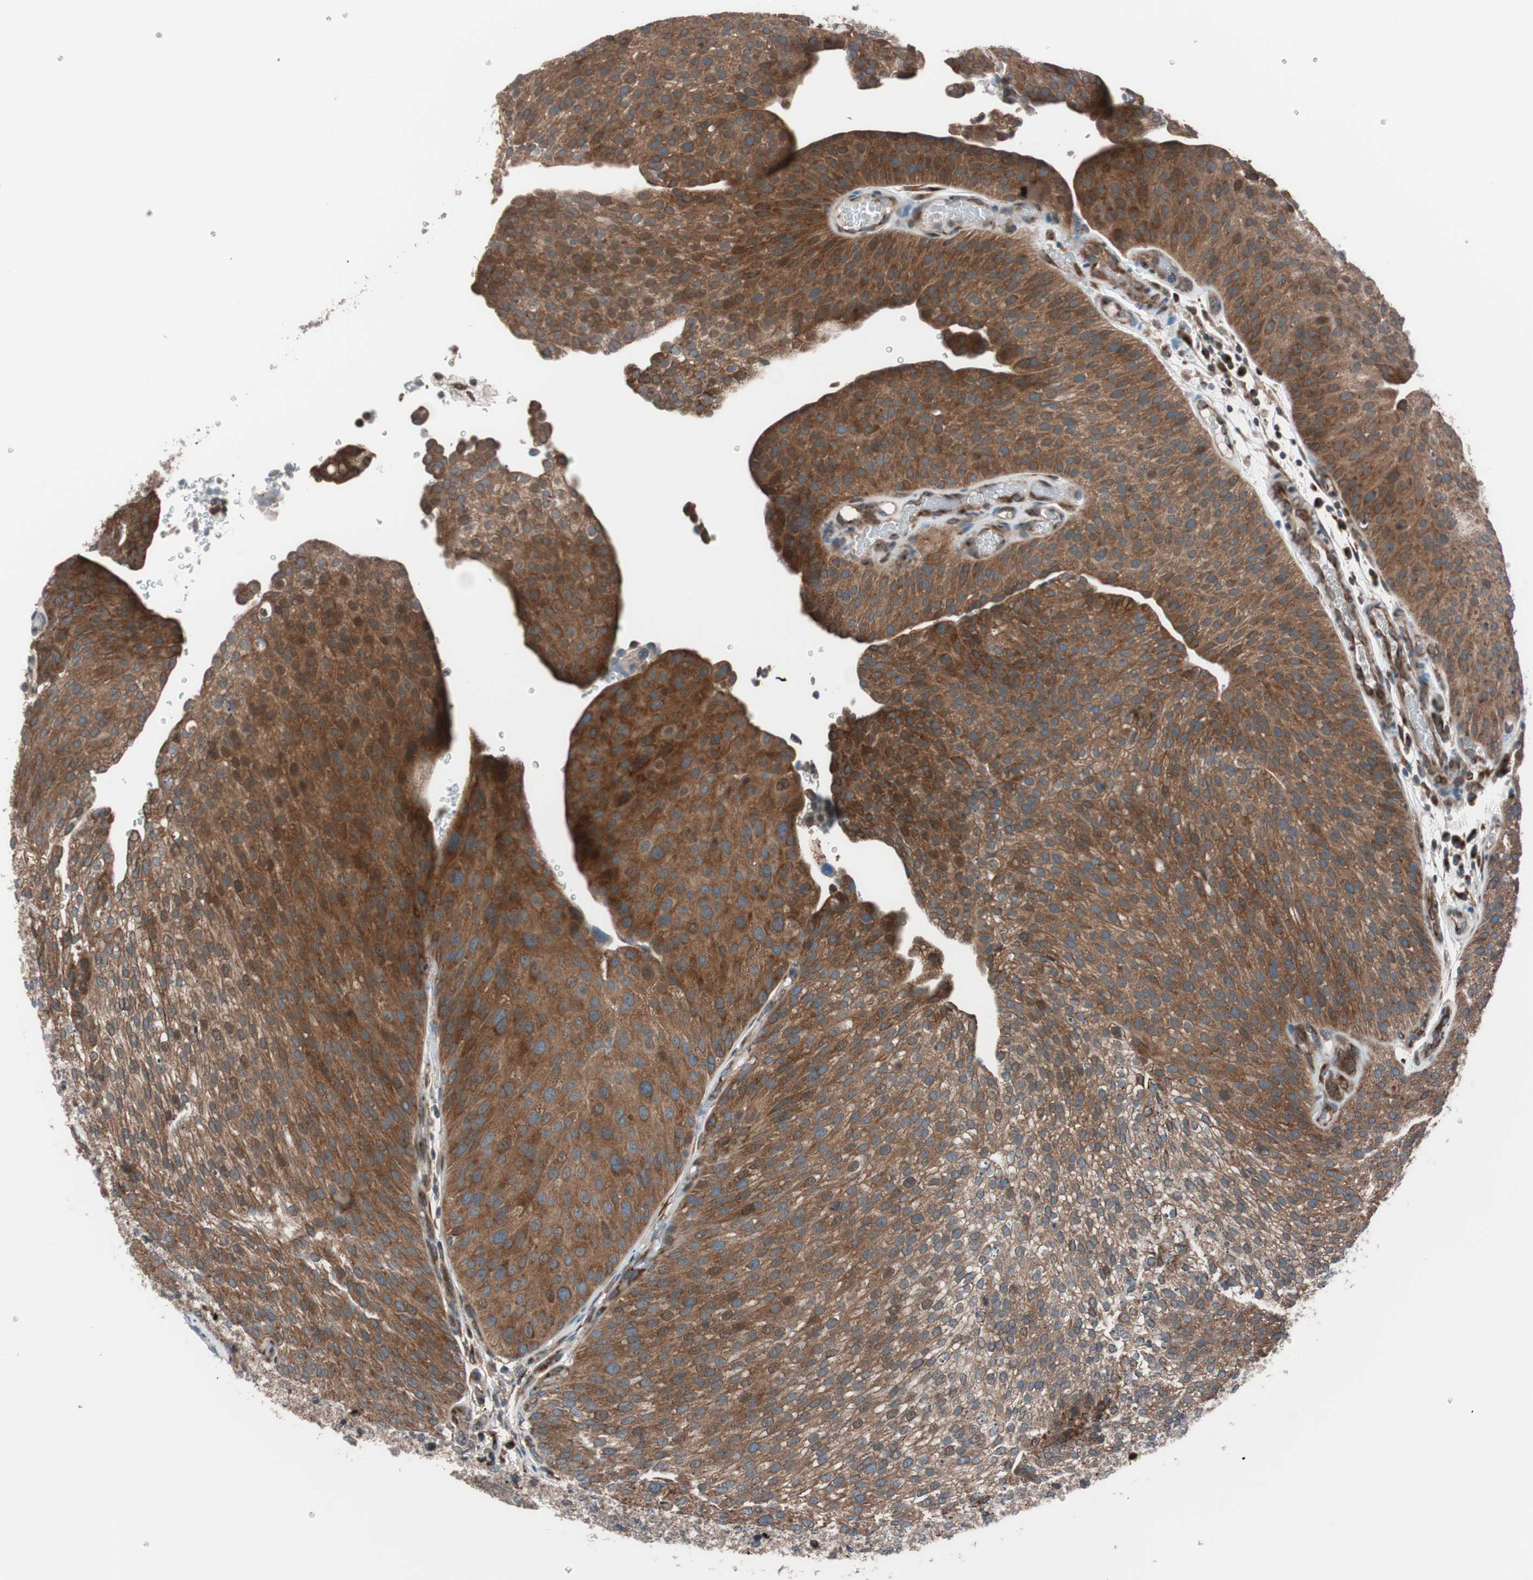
{"staining": {"intensity": "strong", "quantity": ">75%", "location": "cytoplasmic/membranous"}, "tissue": "urothelial cancer", "cell_type": "Tumor cells", "image_type": "cancer", "snomed": [{"axis": "morphology", "description": "Urothelial carcinoma, Low grade"}, {"axis": "topography", "description": "Smooth muscle"}, {"axis": "topography", "description": "Urinary bladder"}], "caption": "Immunohistochemical staining of human urothelial carcinoma (low-grade) demonstrates high levels of strong cytoplasmic/membranous protein staining in about >75% of tumor cells.", "gene": "SEC31A", "patient": {"sex": "male", "age": 60}}